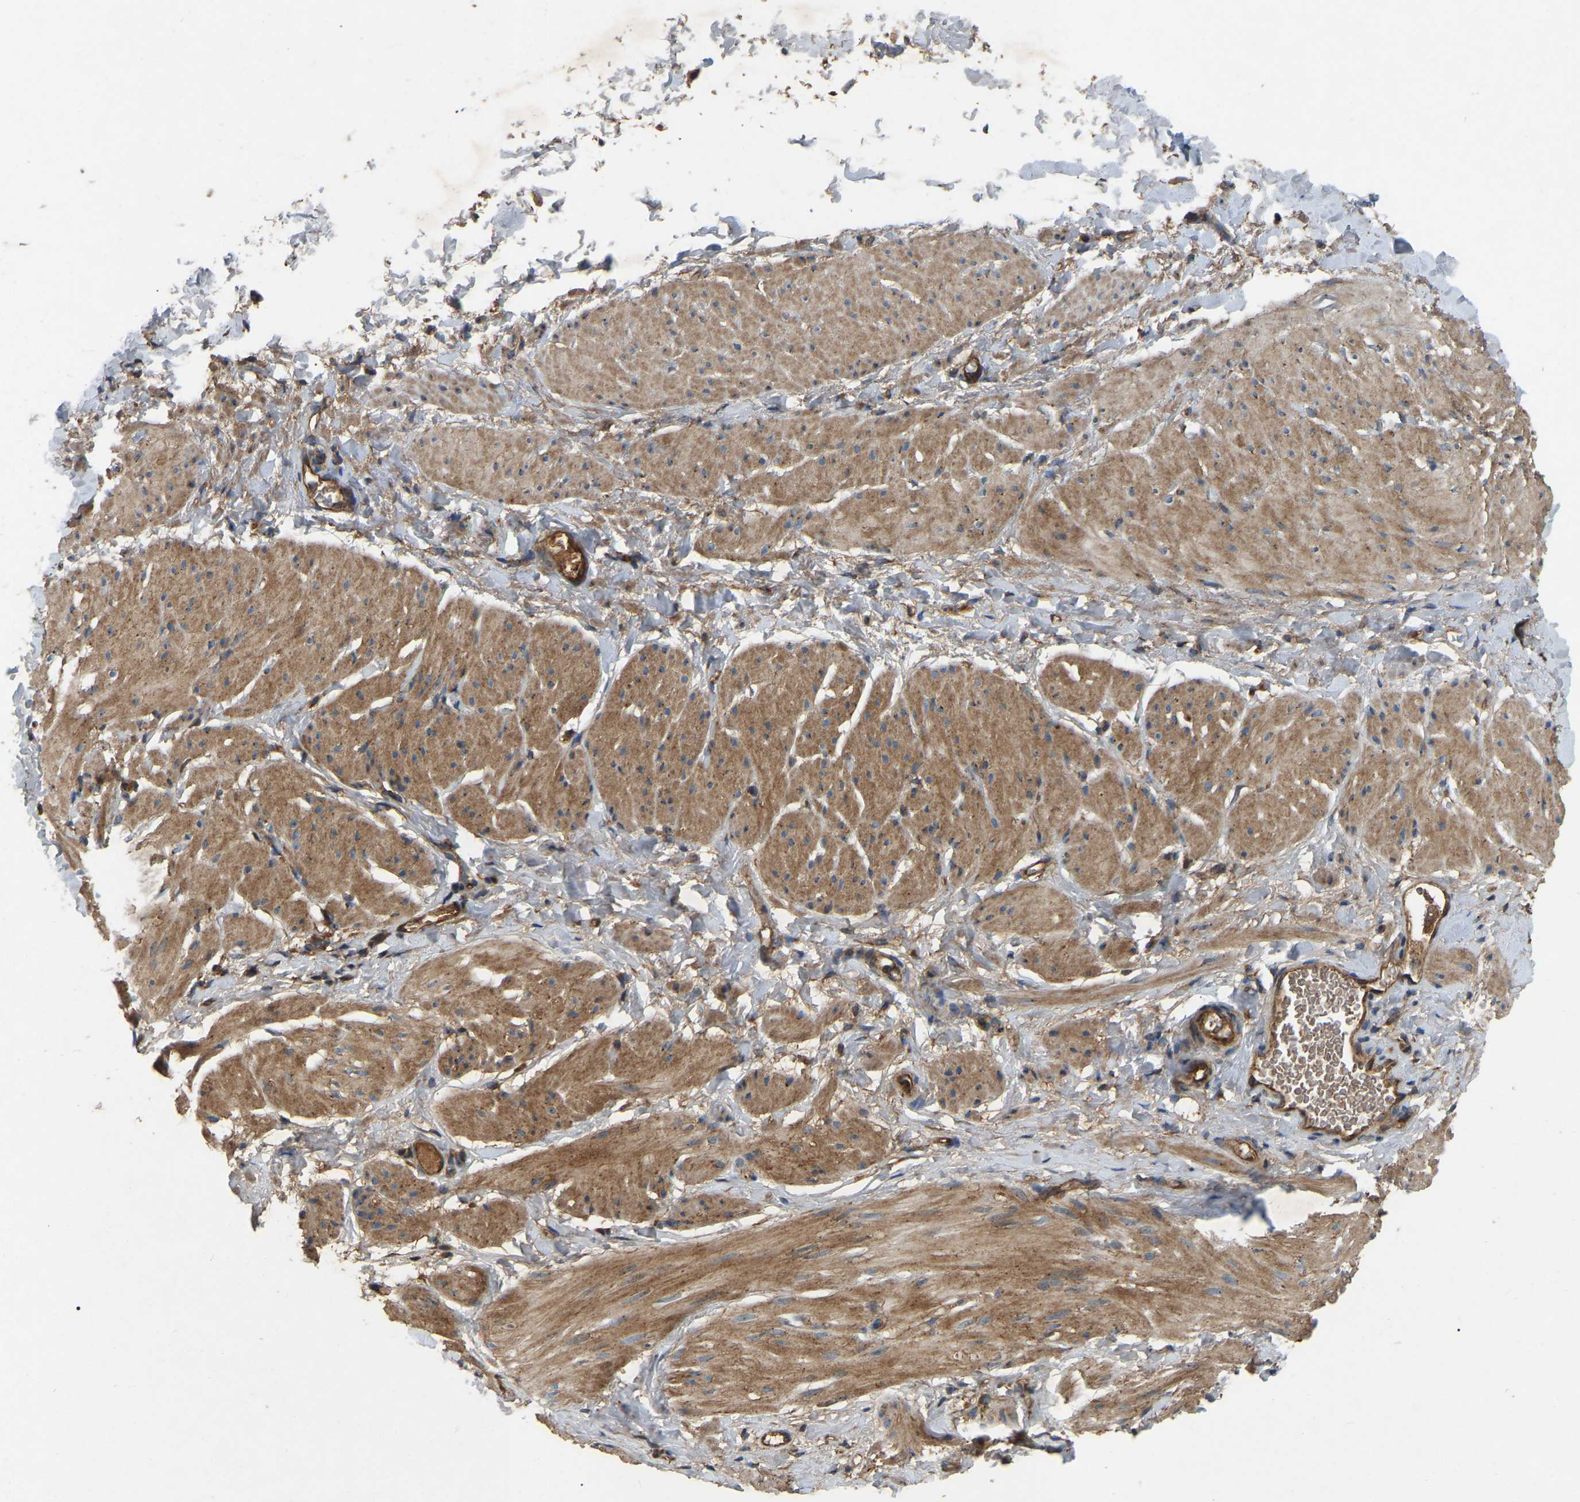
{"staining": {"intensity": "moderate", "quantity": ">75%", "location": "cytoplasmic/membranous"}, "tissue": "smooth muscle", "cell_type": "Smooth muscle cells", "image_type": "normal", "snomed": [{"axis": "morphology", "description": "Normal tissue, NOS"}, {"axis": "topography", "description": "Smooth muscle"}], "caption": "There is medium levels of moderate cytoplasmic/membranous positivity in smooth muscle cells of benign smooth muscle, as demonstrated by immunohistochemical staining (brown color).", "gene": "SAMD9L", "patient": {"sex": "male", "age": 16}}